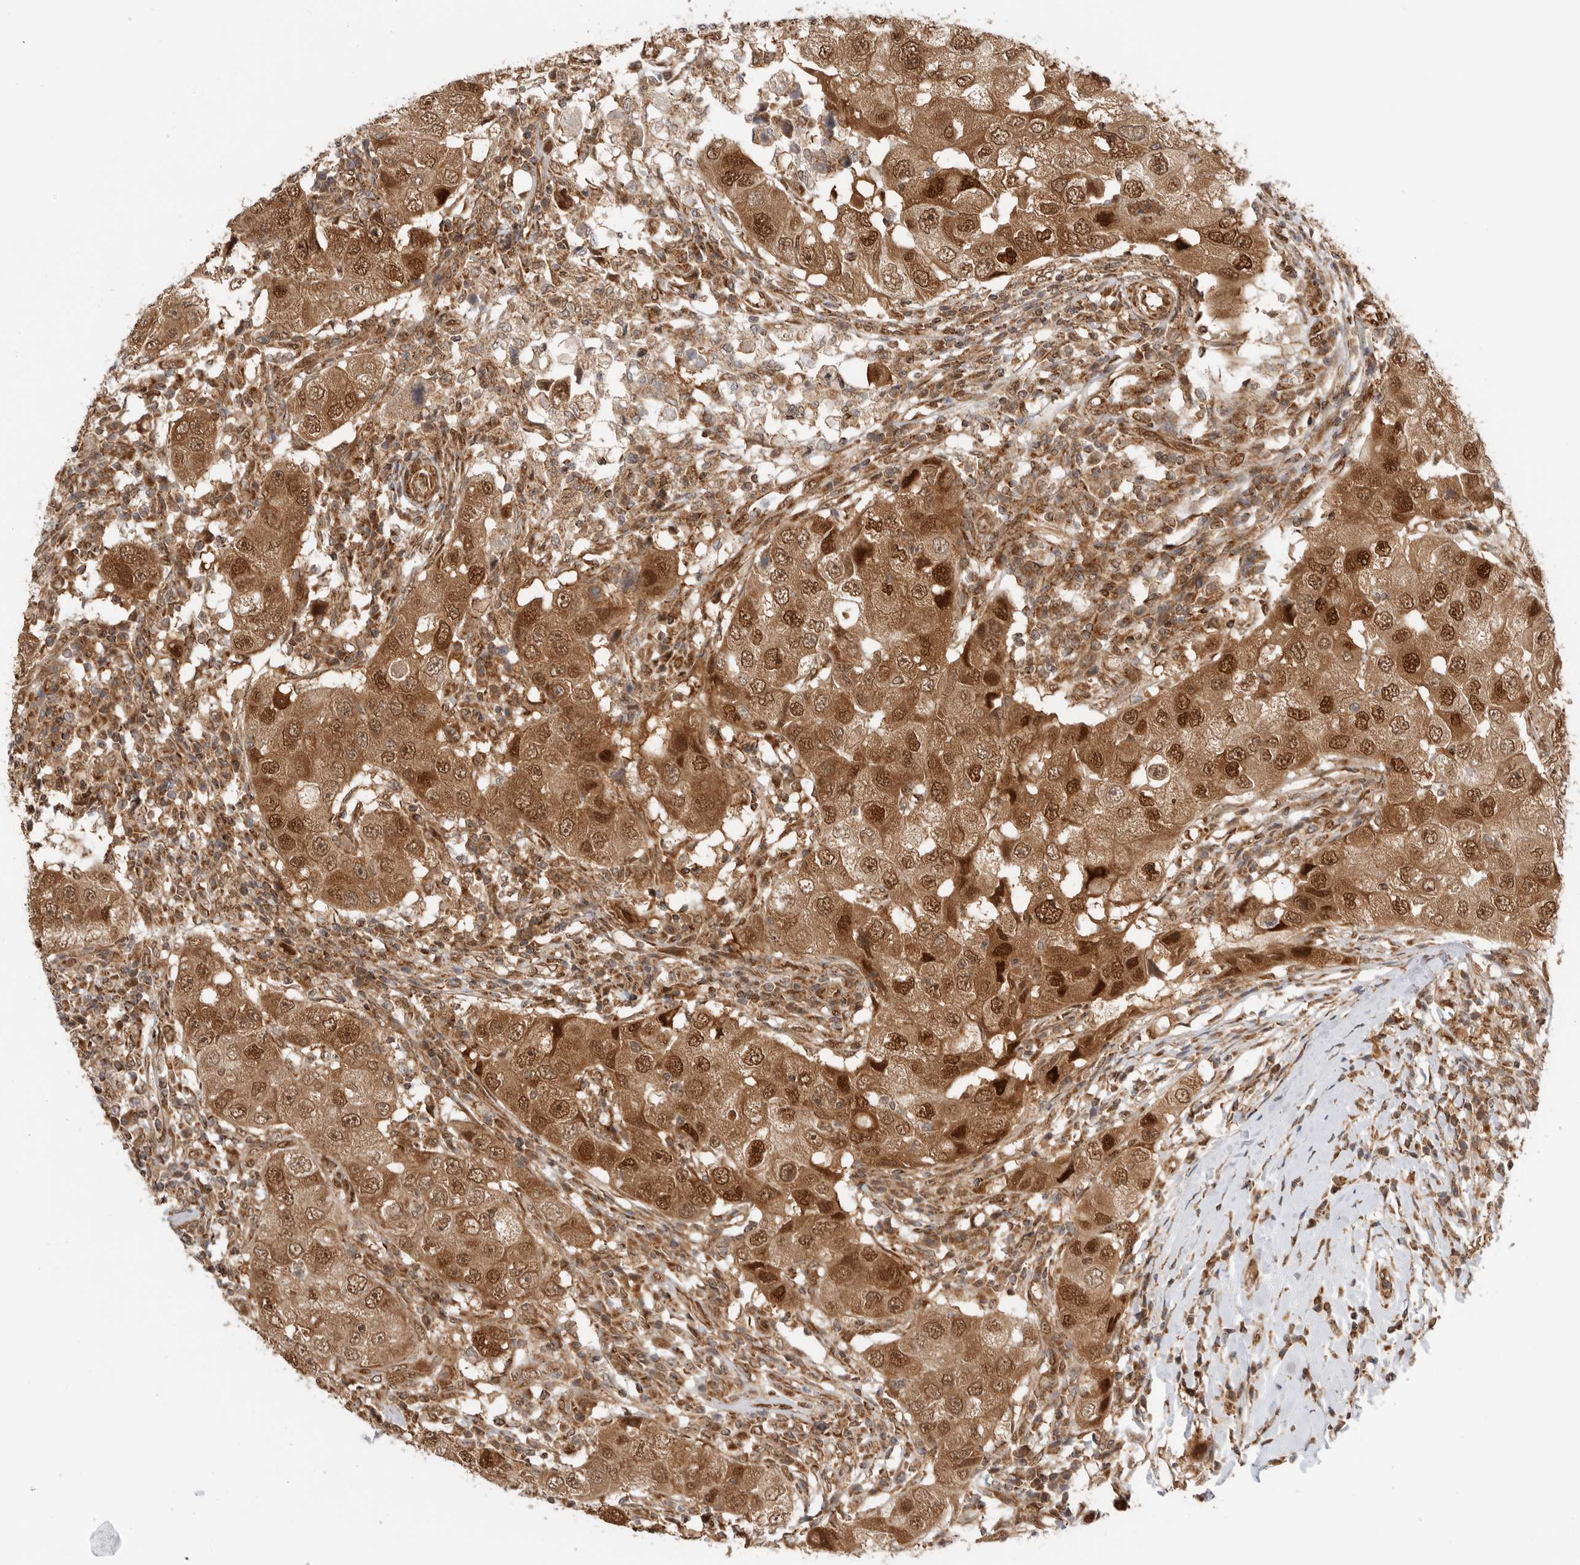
{"staining": {"intensity": "strong", "quantity": ">75%", "location": "cytoplasmic/membranous,nuclear"}, "tissue": "breast cancer", "cell_type": "Tumor cells", "image_type": "cancer", "snomed": [{"axis": "morphology", "description": "Duct carcinoma"}, {"axis": "topography", "description": "Breast"}], "caption": "Immunohistochemistry (IHC) image of neoplastic tissue: human breast intraductal carcinoma stained using IHC demonstrates high levels of strong protein expression localized specifically in the cytoplasmic/membranous and nuclear of tumor cells, appearing as a cytoplasmic/membranous and nuclear brown color.", "gene": "DCAF8", "patient": {"sex": "female", "age": 27}}